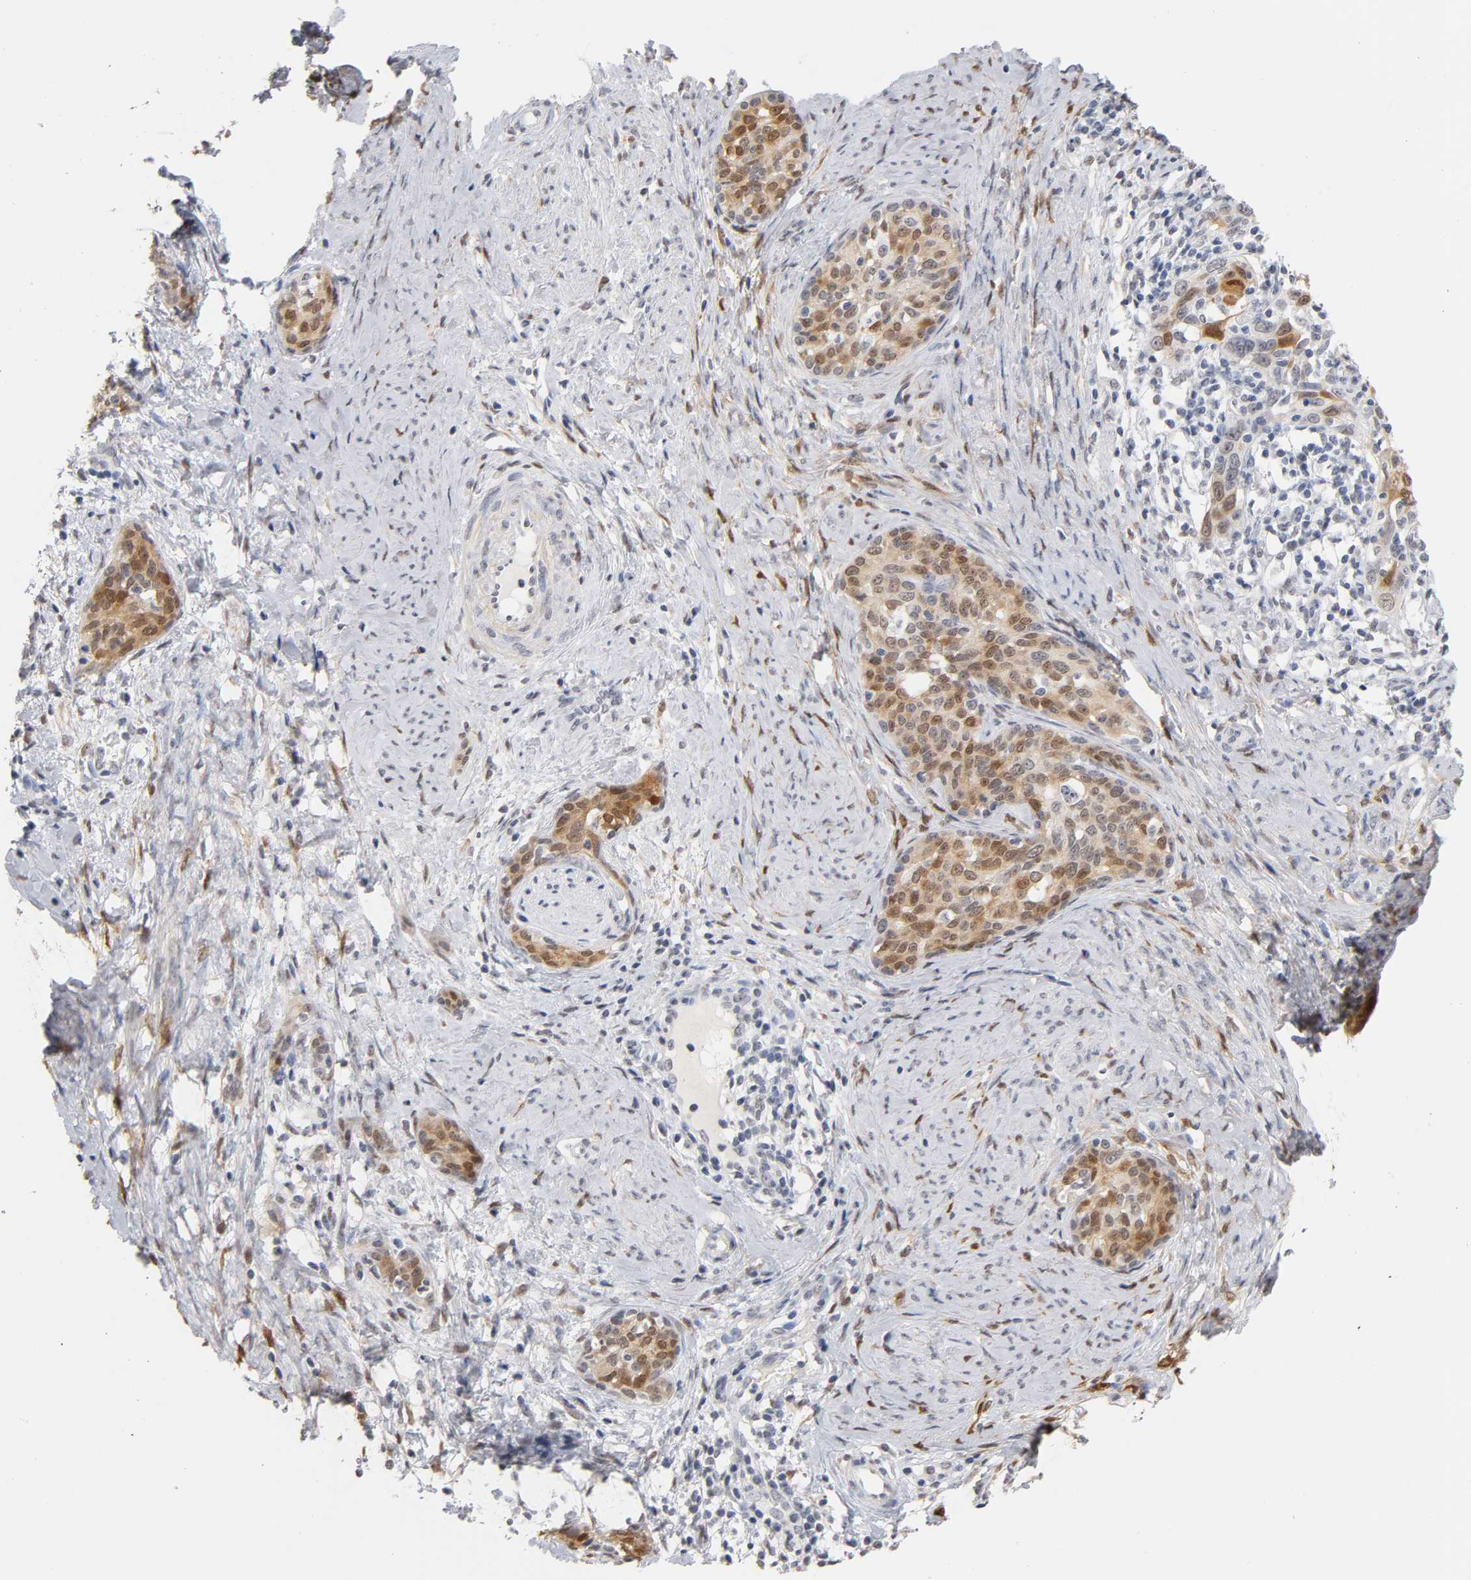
{"staining": {"intensity": "moderate", "quantity": ">75%", "location": "cytoplasmic/membranous,nuclear"}, "tissue": "cervical cancer", "cell_type": "Tumor cells", "image_type": "cancer", "snomed": [{"axis": "morphology", "description": "Squamous cell carcinoma, NOS"}, {"axis": "morphology", "description": "Adenocarcinoma, NOS"}, {"axis": "topography", "description": "Cervix"}], "caption": "Cervical cancer (squamous cell carcinoma) tissue exhibits moderate cytoplasmic/membranous and nuclear positivity in about >75% of tumor cells, visualized by immunohistochemistry. Nuclei are stained in blue.", "gene": "CRABP2", "patient": {"sex": "female", "age": 52}}